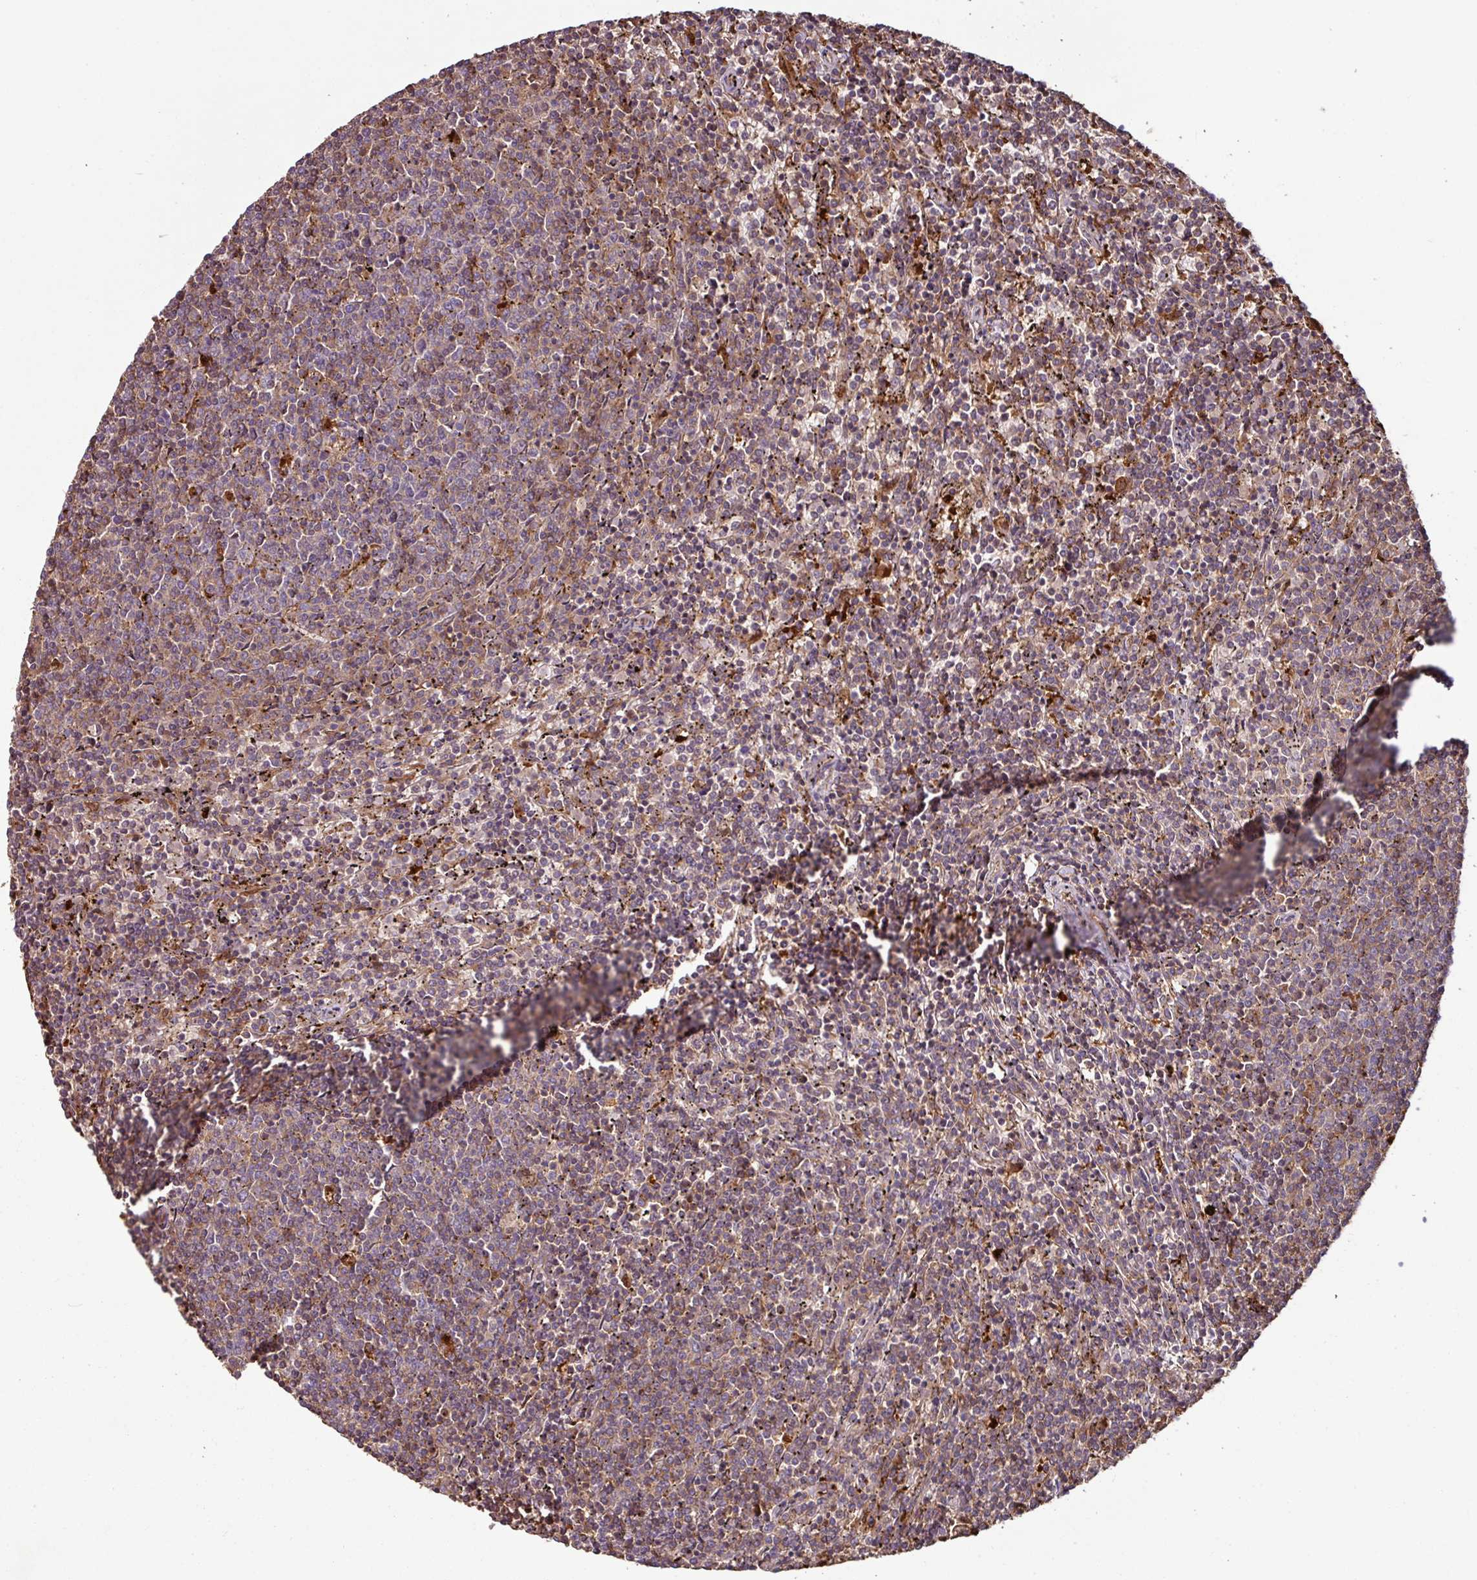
{"staining": {"intensity": "weak", "quantity": "<25%", "location": "cytoplasmic/membranous"}, "tissue": "lymphoma", "cell_type": "Tumor cells", "image_type": "cancer", "snomed": [{"axis": "morphology", "description": "Malignant lymphoma, non-Hodgkin's type, Low grade"}, {"axis": "topography", "description": "Spleen"}], "caption": "This is a image of immunohistochemistry staining of low-grade malignant lymphoma, non-Hodgkin's type, which shows no expression in tumor cells.", "gene": "GNPDA1", "patient": {"sex": "female", "age": 50}}